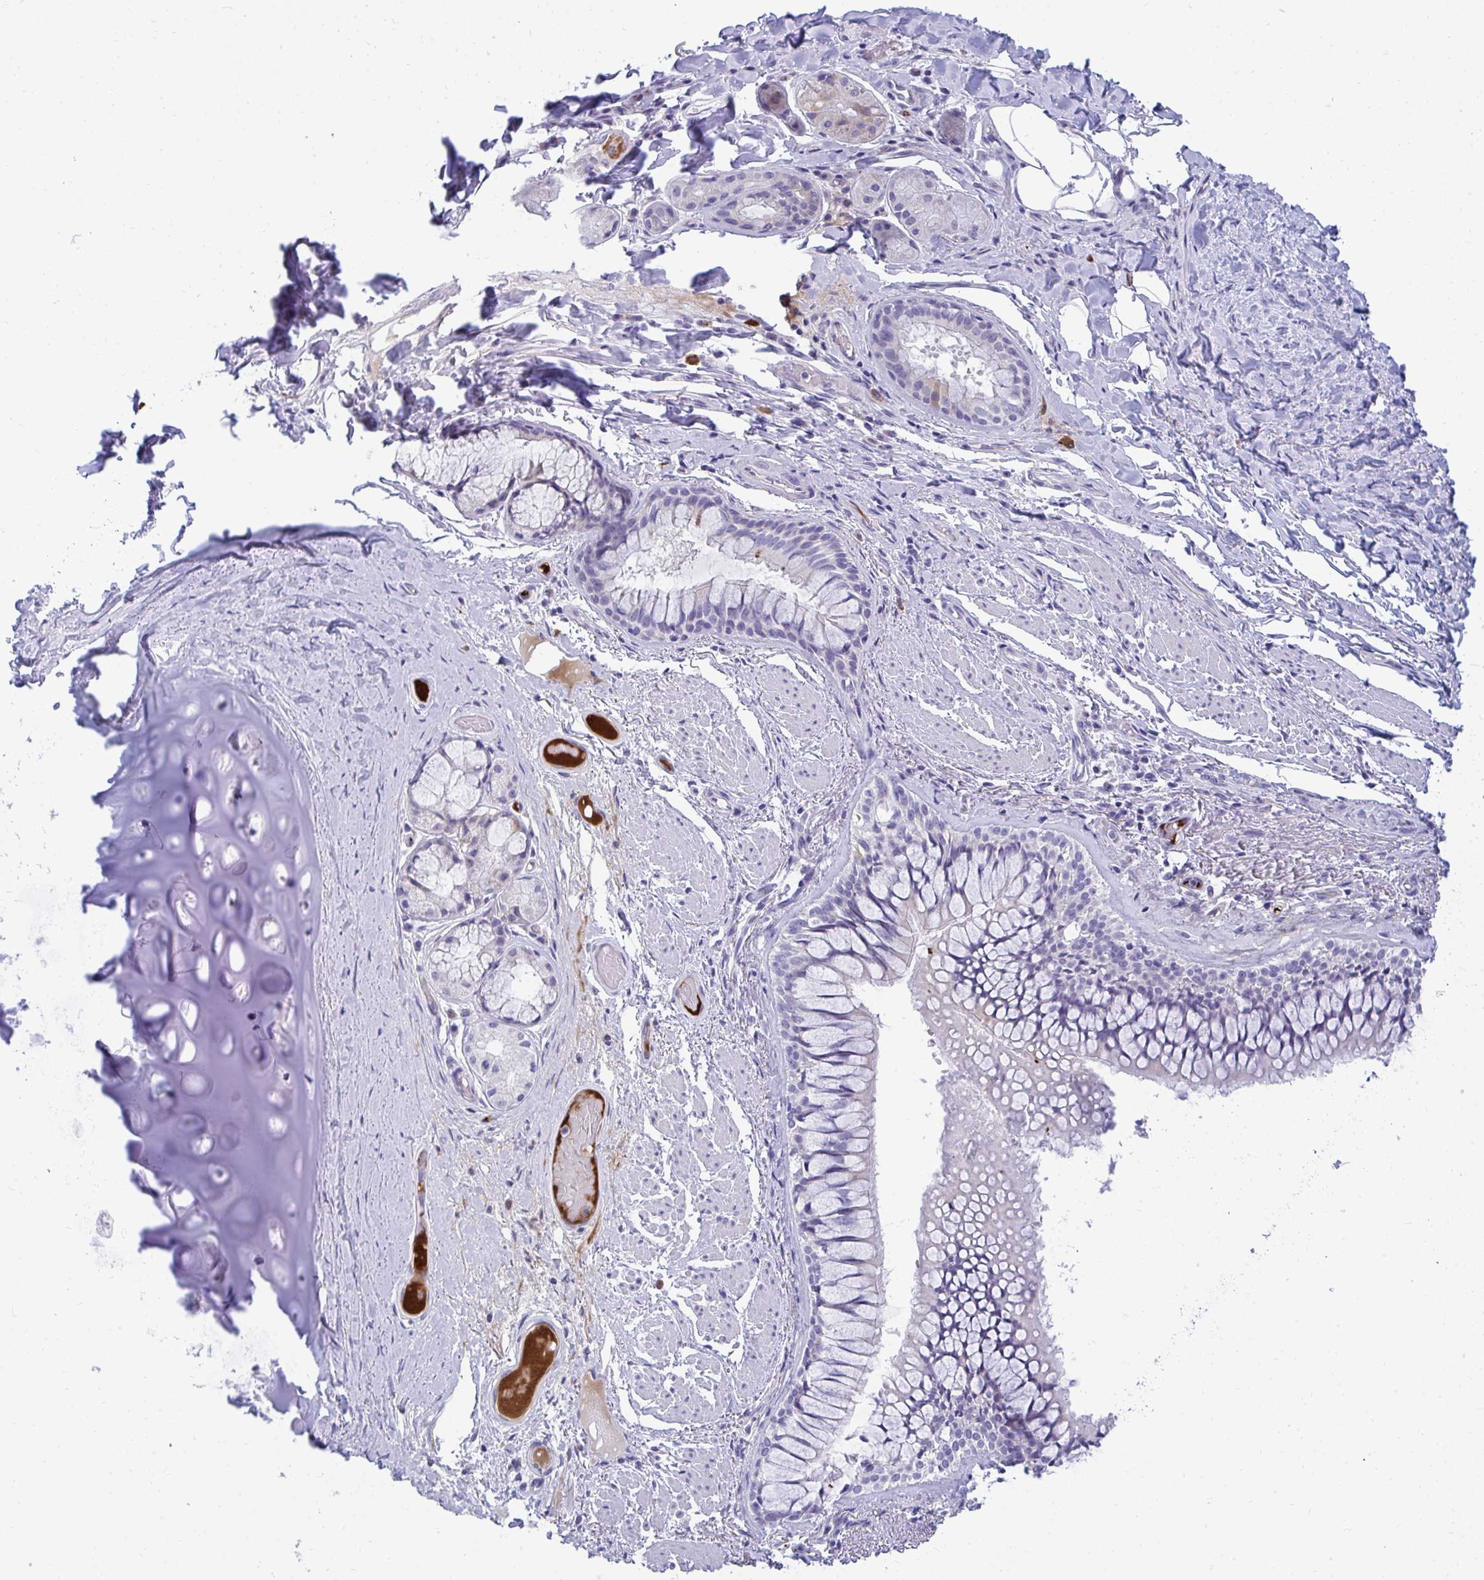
{"staining": {"intensity": "negative", "quantity": "none", "location": "none"}, "tissue": "adipose tissue", "cell_type": "Adipocytes", "image_type": "normal", "snomed": [{"axis": "morphology", "description": "Normal tissue, NOS"}, {"axis": "topography", "description": "Cartilage tissue"}, {"axis": "topography", "description": "Bronchus"}], "caption": "Immunohistochemical staining of unremarkable adipose tissue exhibits no significant expression in adipocytes.", "gene": "TSBP1", "patient": {"sex": "male", "age": 64}}